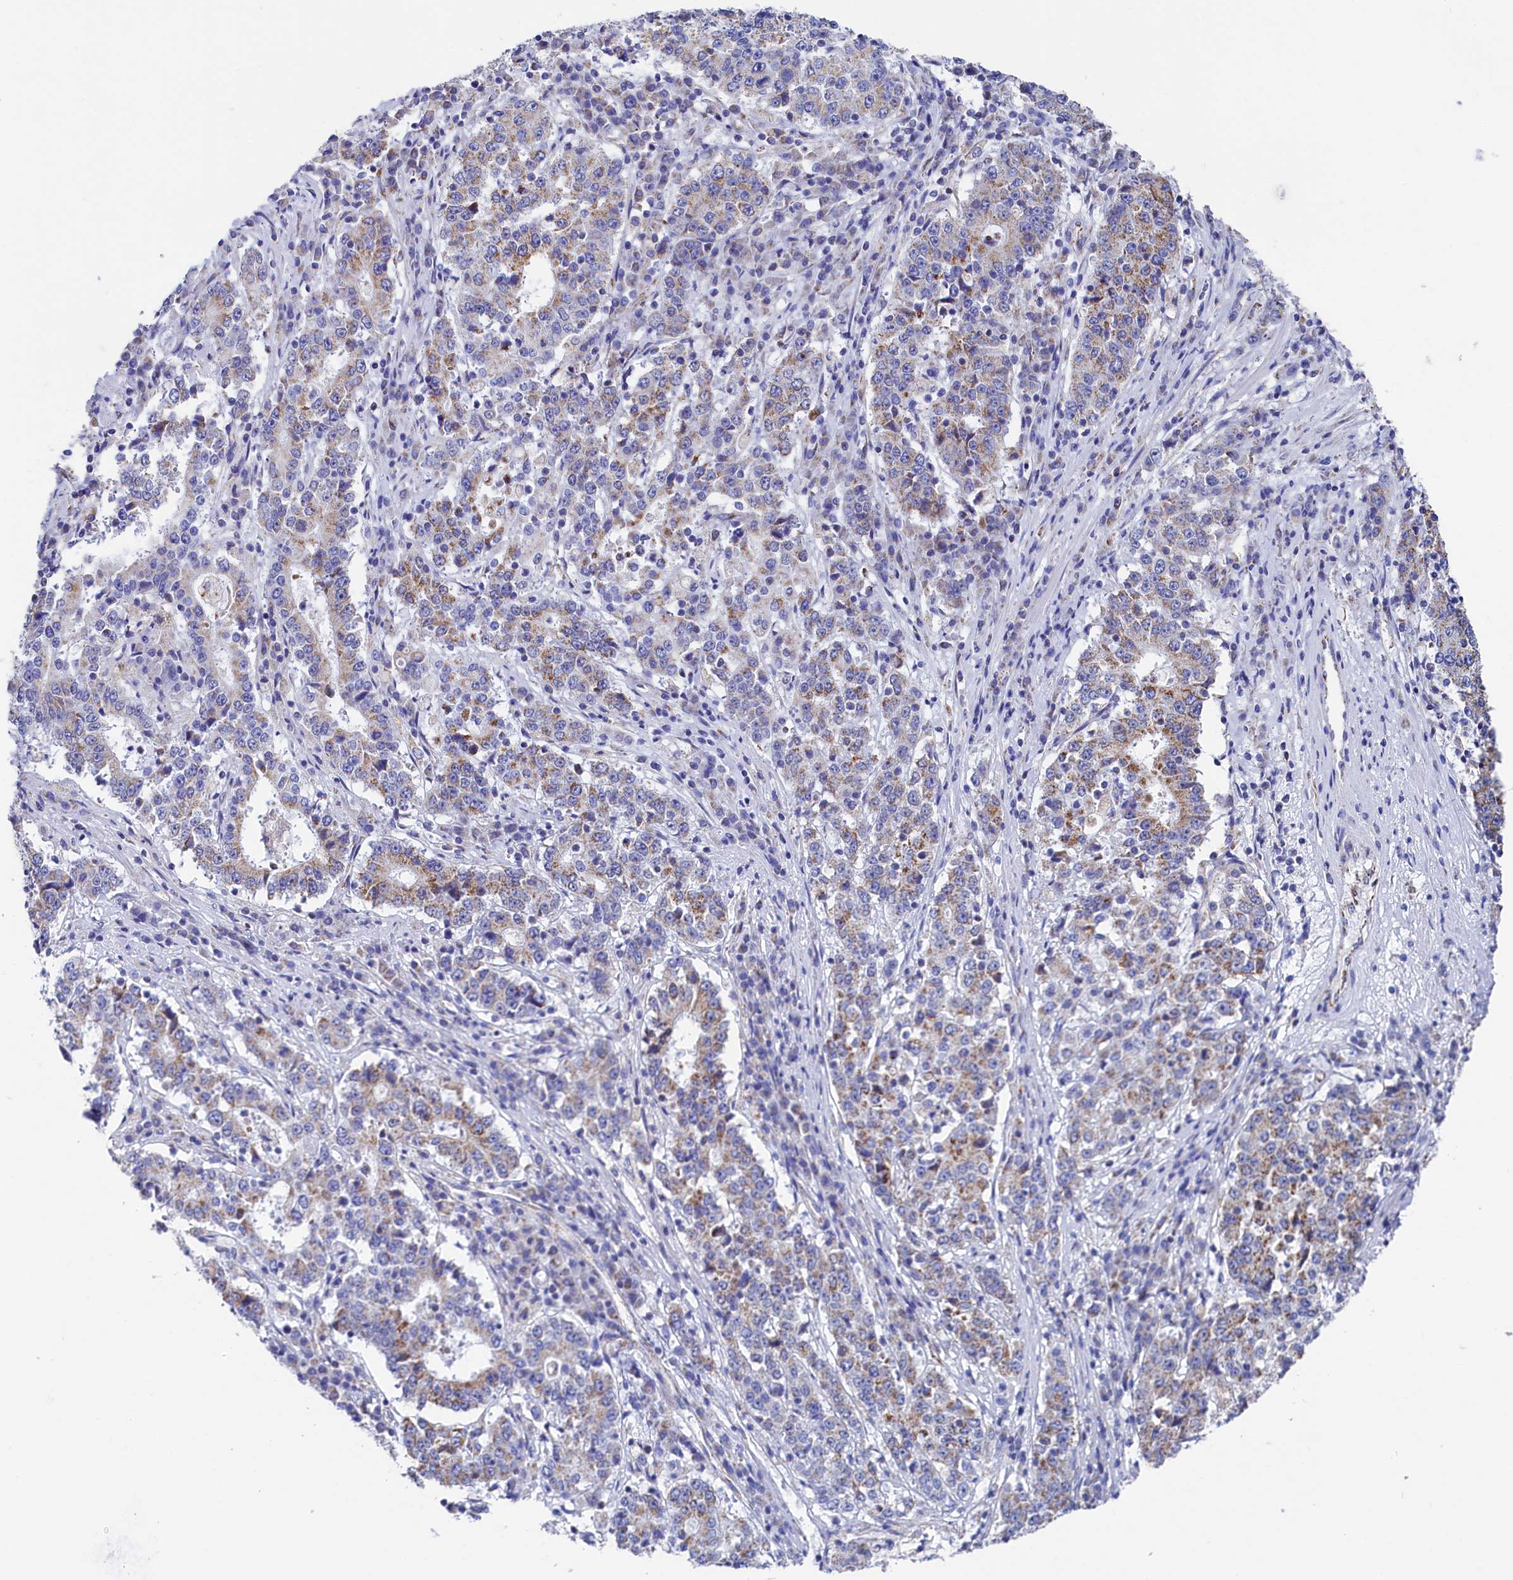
{"staining": {"intensity": "weak", "quantity": "25%-75%", "location": "cytoplasmic/membranous"}, "tissue": "stomach cancer", "cell_type": "Tumor cells", "image_type": "cancer", "snomed": [{"axis": "morphology", "description": "Adenocarcinoma, NOS"}, {"axis": "topography", "description": "Stomach"}], "caption": "A brown stain labels weak cytoplasmic/membranous positivity of a protein in human stomach adenocarcinoma tumor cells. Ihc stains the protein of interest in brown and the nuclei are stained blue.", "gene": "MMAB", "patient": {"sex": "male", "age": 59}}